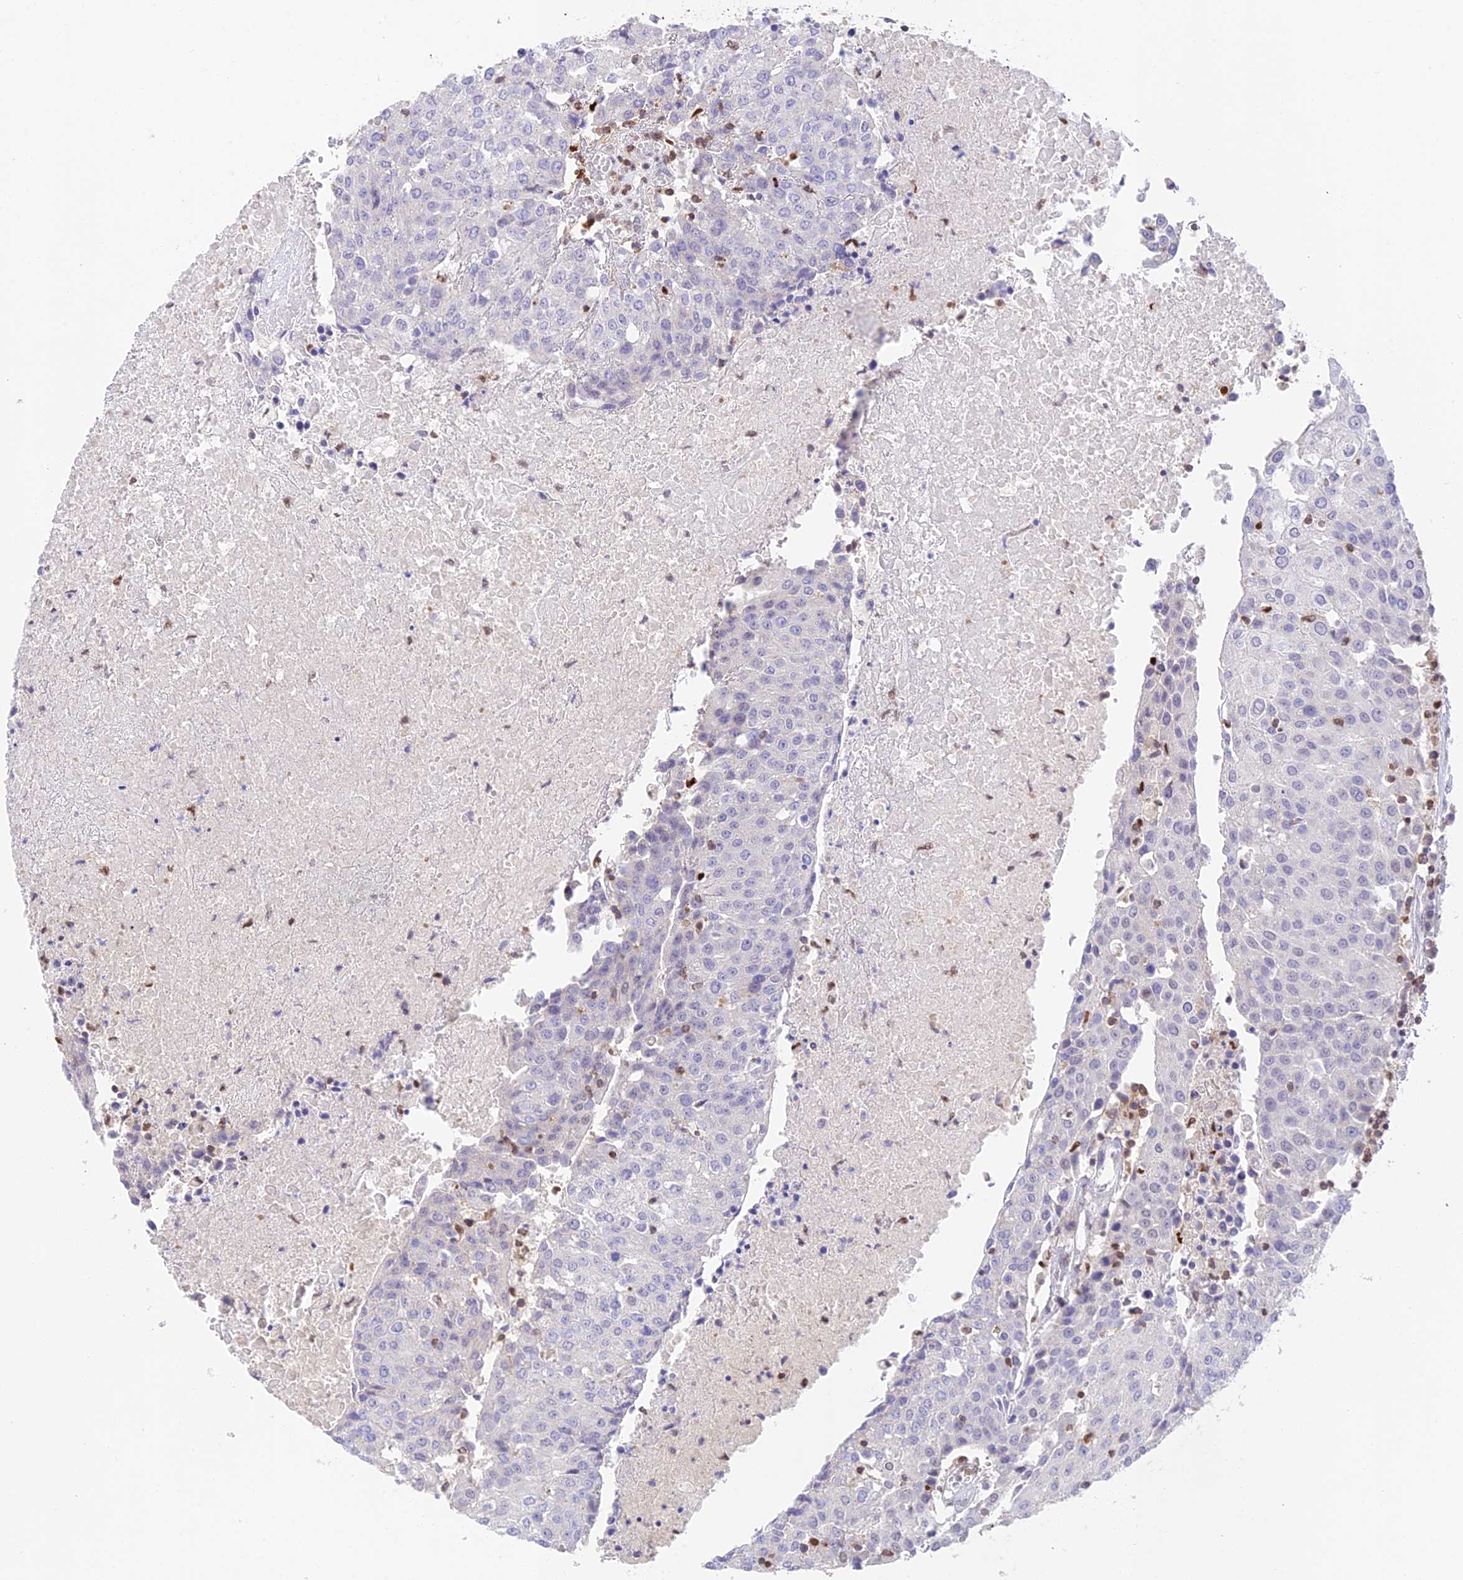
{"staining": {"intensity": "negative", "quantity": "none", "location": "none"}, "tissue": "urothelial cancer", "cell_type": "Tumor cells", "image_type": "cancer", "snomed": [{"axis": "morphology", "description": "Urothelial carcinoma, High grade"}, {"axis": "topography", "description": "Urinary bladder"}], "caption": "Human urothelial cancer stained for a protein using IHC displays no staining in tumor cells.", "gene": "DENND1C", "patient": {"sex": "female", "age": 85}}